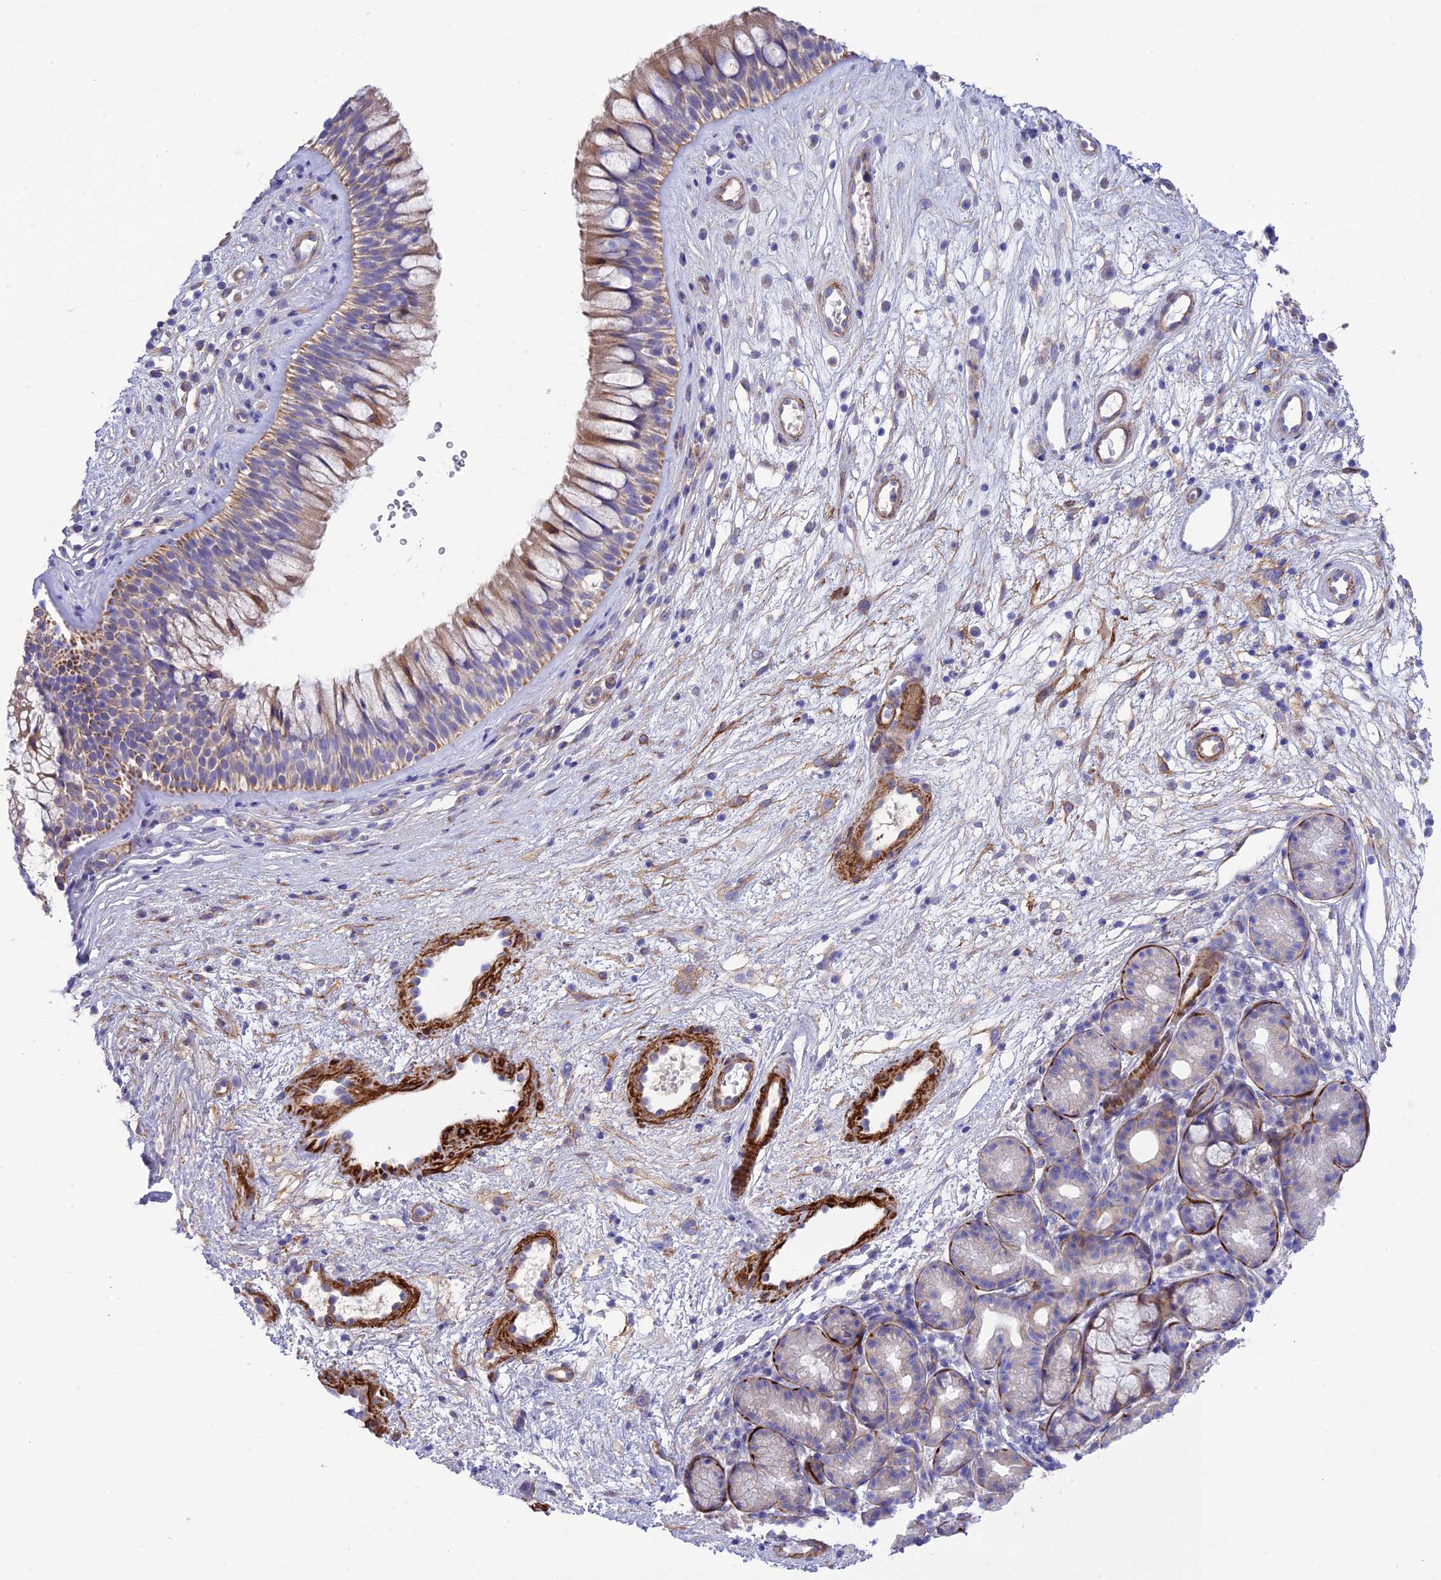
{"staining": {"intensity": "moderate", "quantity": ">75%", "location": "cytoplasmic/membranous"}, "tissue": "nasopharynx", "cell_type": "Respiratory epithelial cells", "image_type": "normal", "snomed": [{"axis": "morphology", "description": "Normal tissue, NOS"}, {"axis": "topography", "description": "Nasopharynx"}], "caption": "Immunohistochemistry (DAB) staining of normal nasopharynx reveals moderate cytoplasmic/membranous protein expression in approximately >75% of respiratory epithelial cells. (Stains: DAB in brown, nuclei in blue, Microscopy: brightfield microscopy at high magnification).", "gene": "FRA10AC1", "patient": {"sex": "male", "age": 32}}